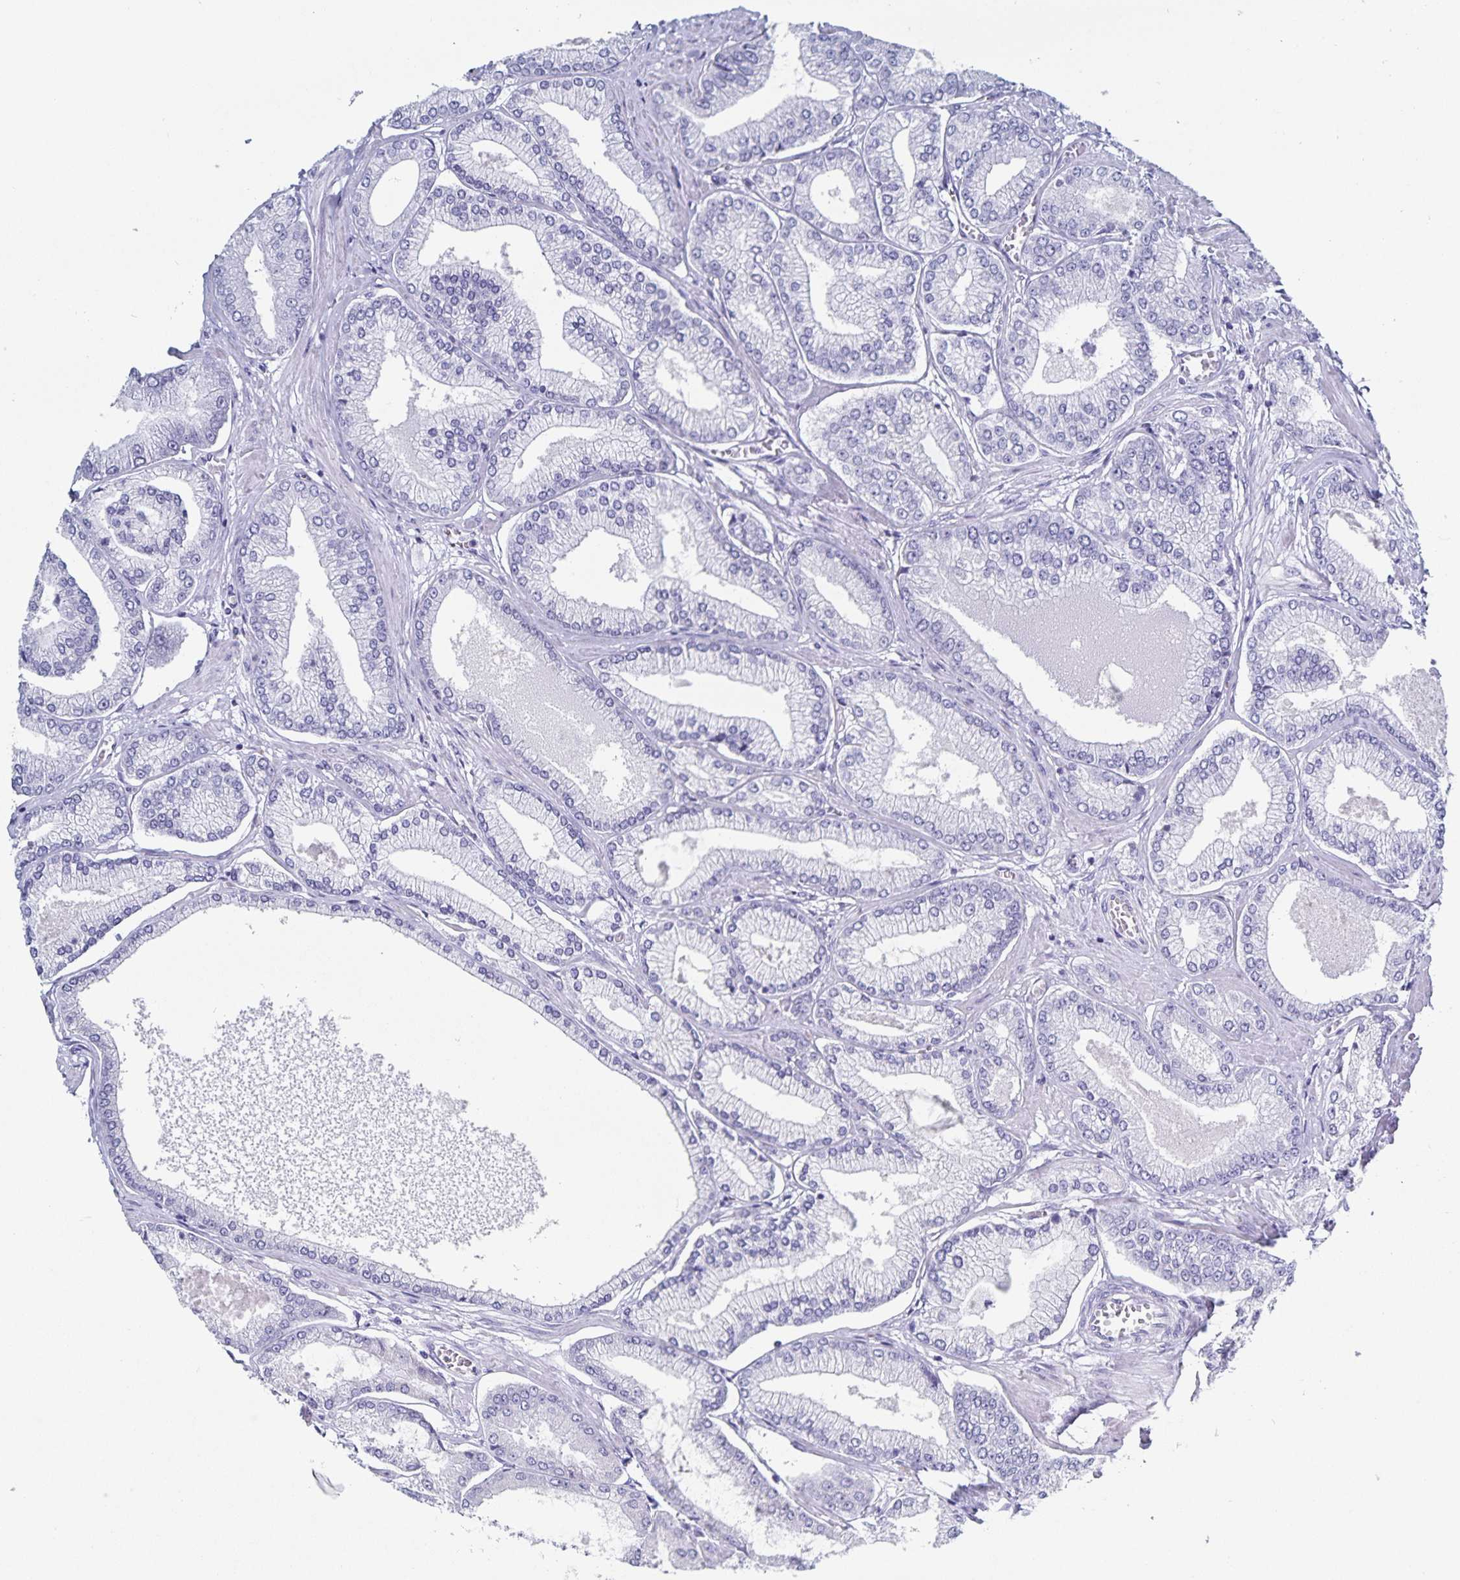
{"staining": {"intensity": "negative", "quantity": "none", "location": "none"}, "tissue": "prostate cancer", "cell_type": "Tumor cells", "image_type": "cancer", "snomed": [{"axis": "morphology", "description": "Adenocarcinoma, Low grade"}, {"axis": "topography", "description": "Prostate"}], "caption": "Tumor cells are negative for protein expression in human low-grade adenocarcinoma (prostate).", "gene": "C19orf73", "patient": {"sex": "male", "age": 55}}